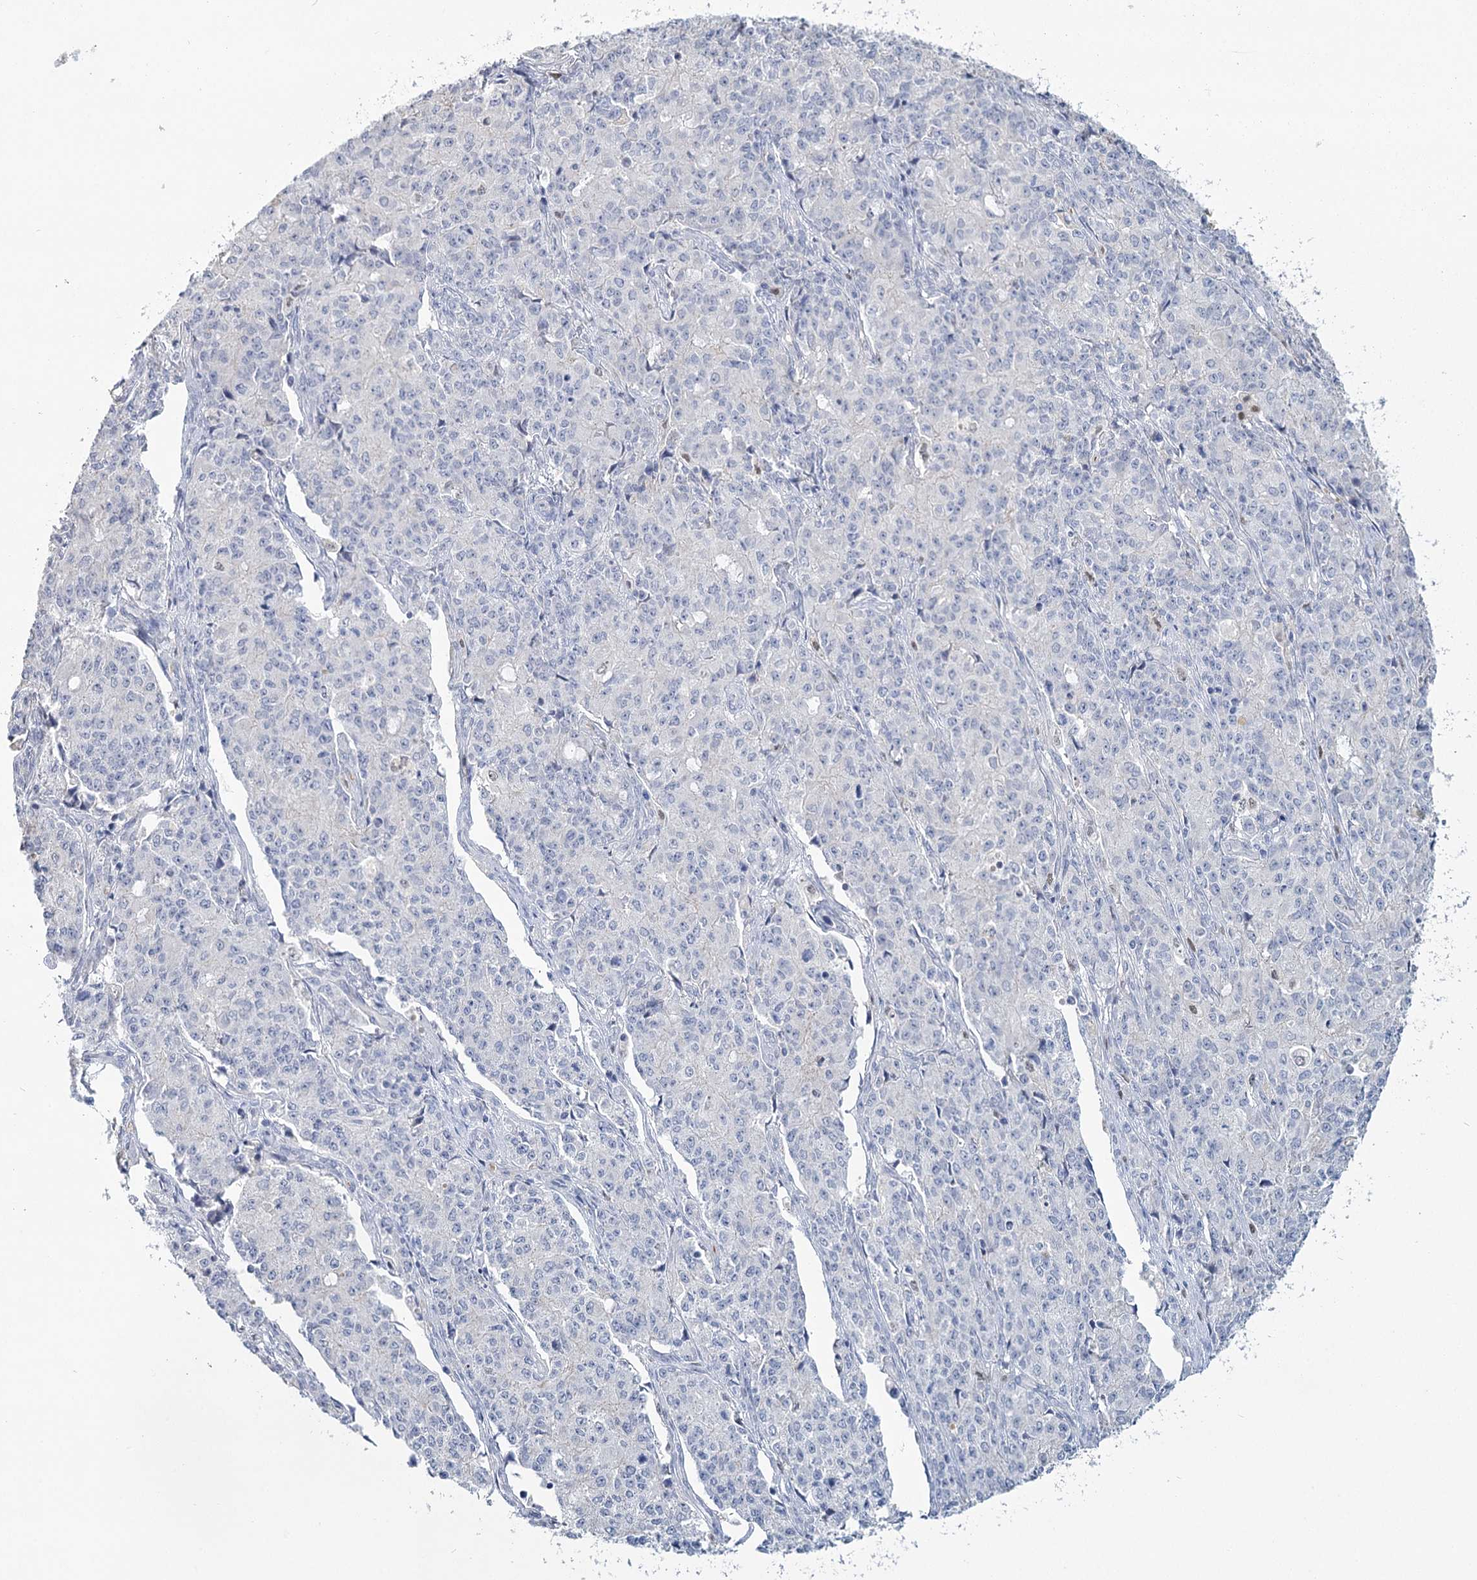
{"staining": {"intensity": "negative", "quantity": "none", "location": "none"}, "tissue": "endometrial cancer", "cell_type": "Tumor cells", "image_type": "cancer", "snomed": [{"axis": "morphology", "description": "Adenocarcinoma, NOS"}, {"axis": "topography", "description": "Endometrium"}], "caption": "This image is of endometrial adenocarcinoma stained with IHC to label a protein in brown with the nuclei are counter-stained blue. There is no expression in tumor cells. (IHC, brightfield microscopy, high magnification).", "gene": "IGSF3", "patient": {"sex": "female", "age": 50}}